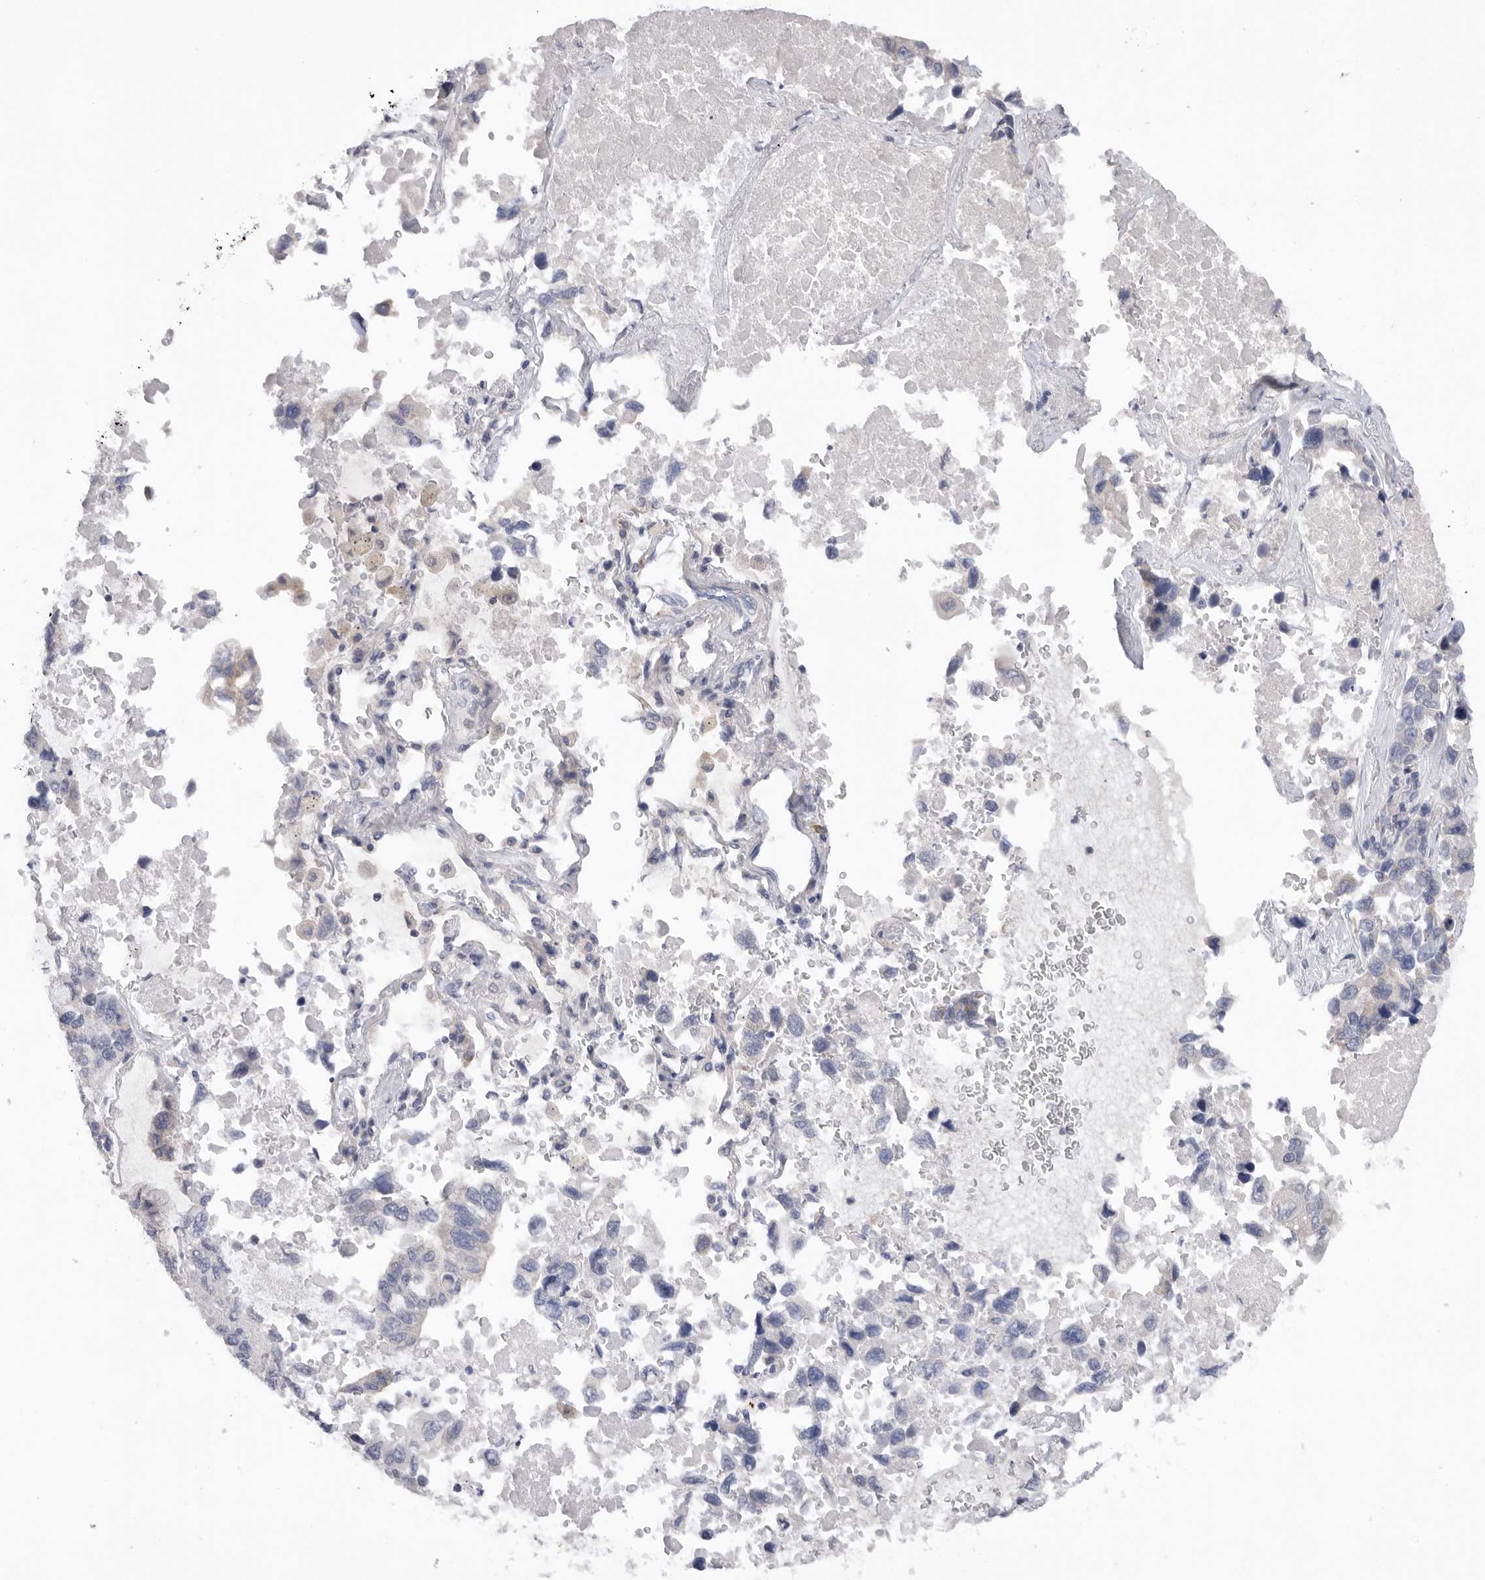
{"staining": {"intensity": "negative", "quantity": "none", "location": "none"}, "tissue": "lung cancer", "cell_type": "Tumor cells", "image_type": "cancer", "snomed": [{"axis": "morphology", "description": "Adenocarcinoma, NOS"}, {"axis": "topography", "description": "Lung"}], "caption": "Tumor cells are negative for protein expression in human lung cancer (adenocarcinoma).", "gene": "MTFR1L", "patient": {"sex": "male", "age": 64}}